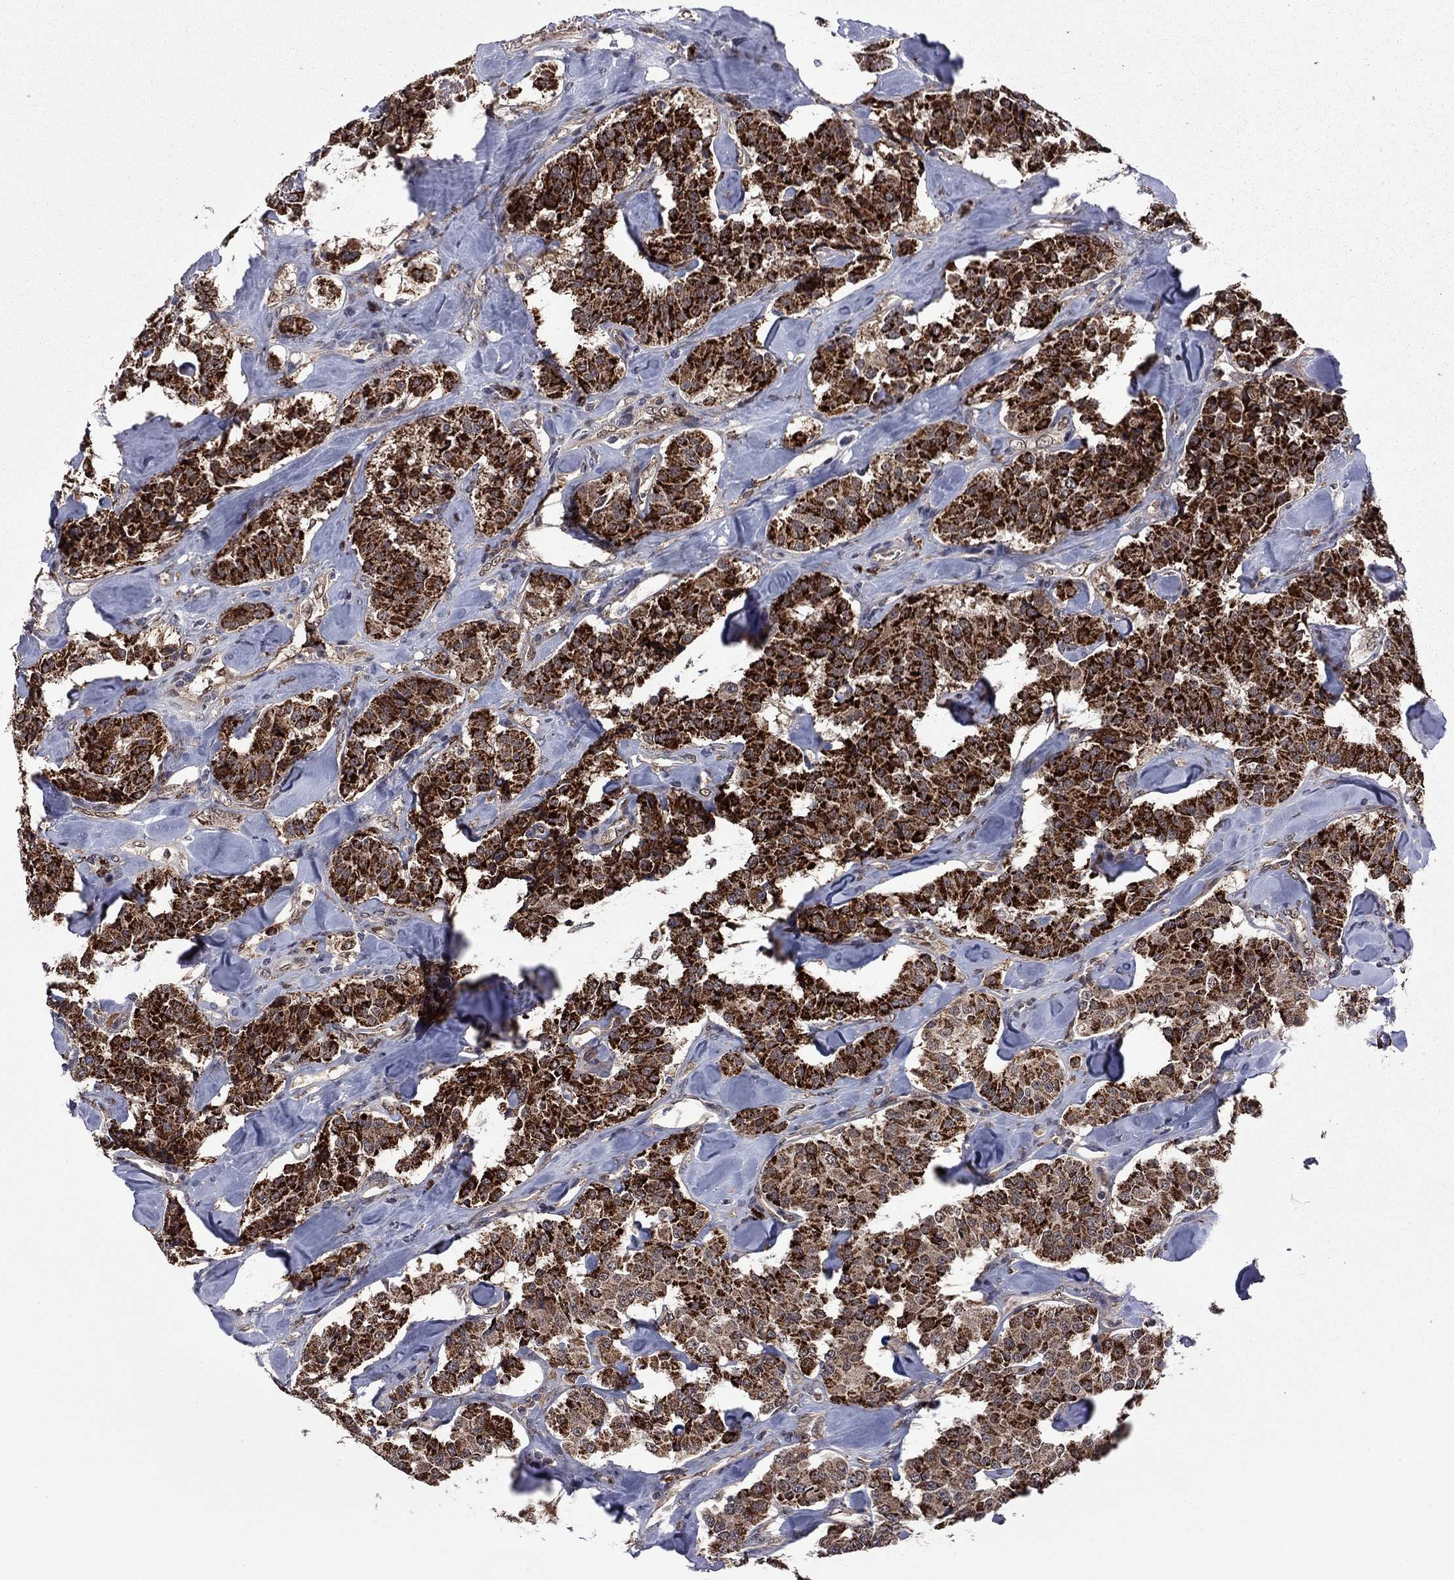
{"staining": {"intensity": "strong", "quantity": ">75%", "location": "cytoplasmic/membranous"}, "tissue": "carcinoid", "cell_type": "Tumor cells", "image_type": "cancer", "snomed": [{"axis": "morphology", "description": "Carcinoid, malignant, NOS"}, {"axis": "topography", "description": "Pancreas"}], "caption": "Carcinoid stained with a brown dye reveals strong cytoplasmic/membranous positive staining in about >75% of tumor cells.", "gene": "GPAA1", "patient": {"sex": "male", "age": 41}}